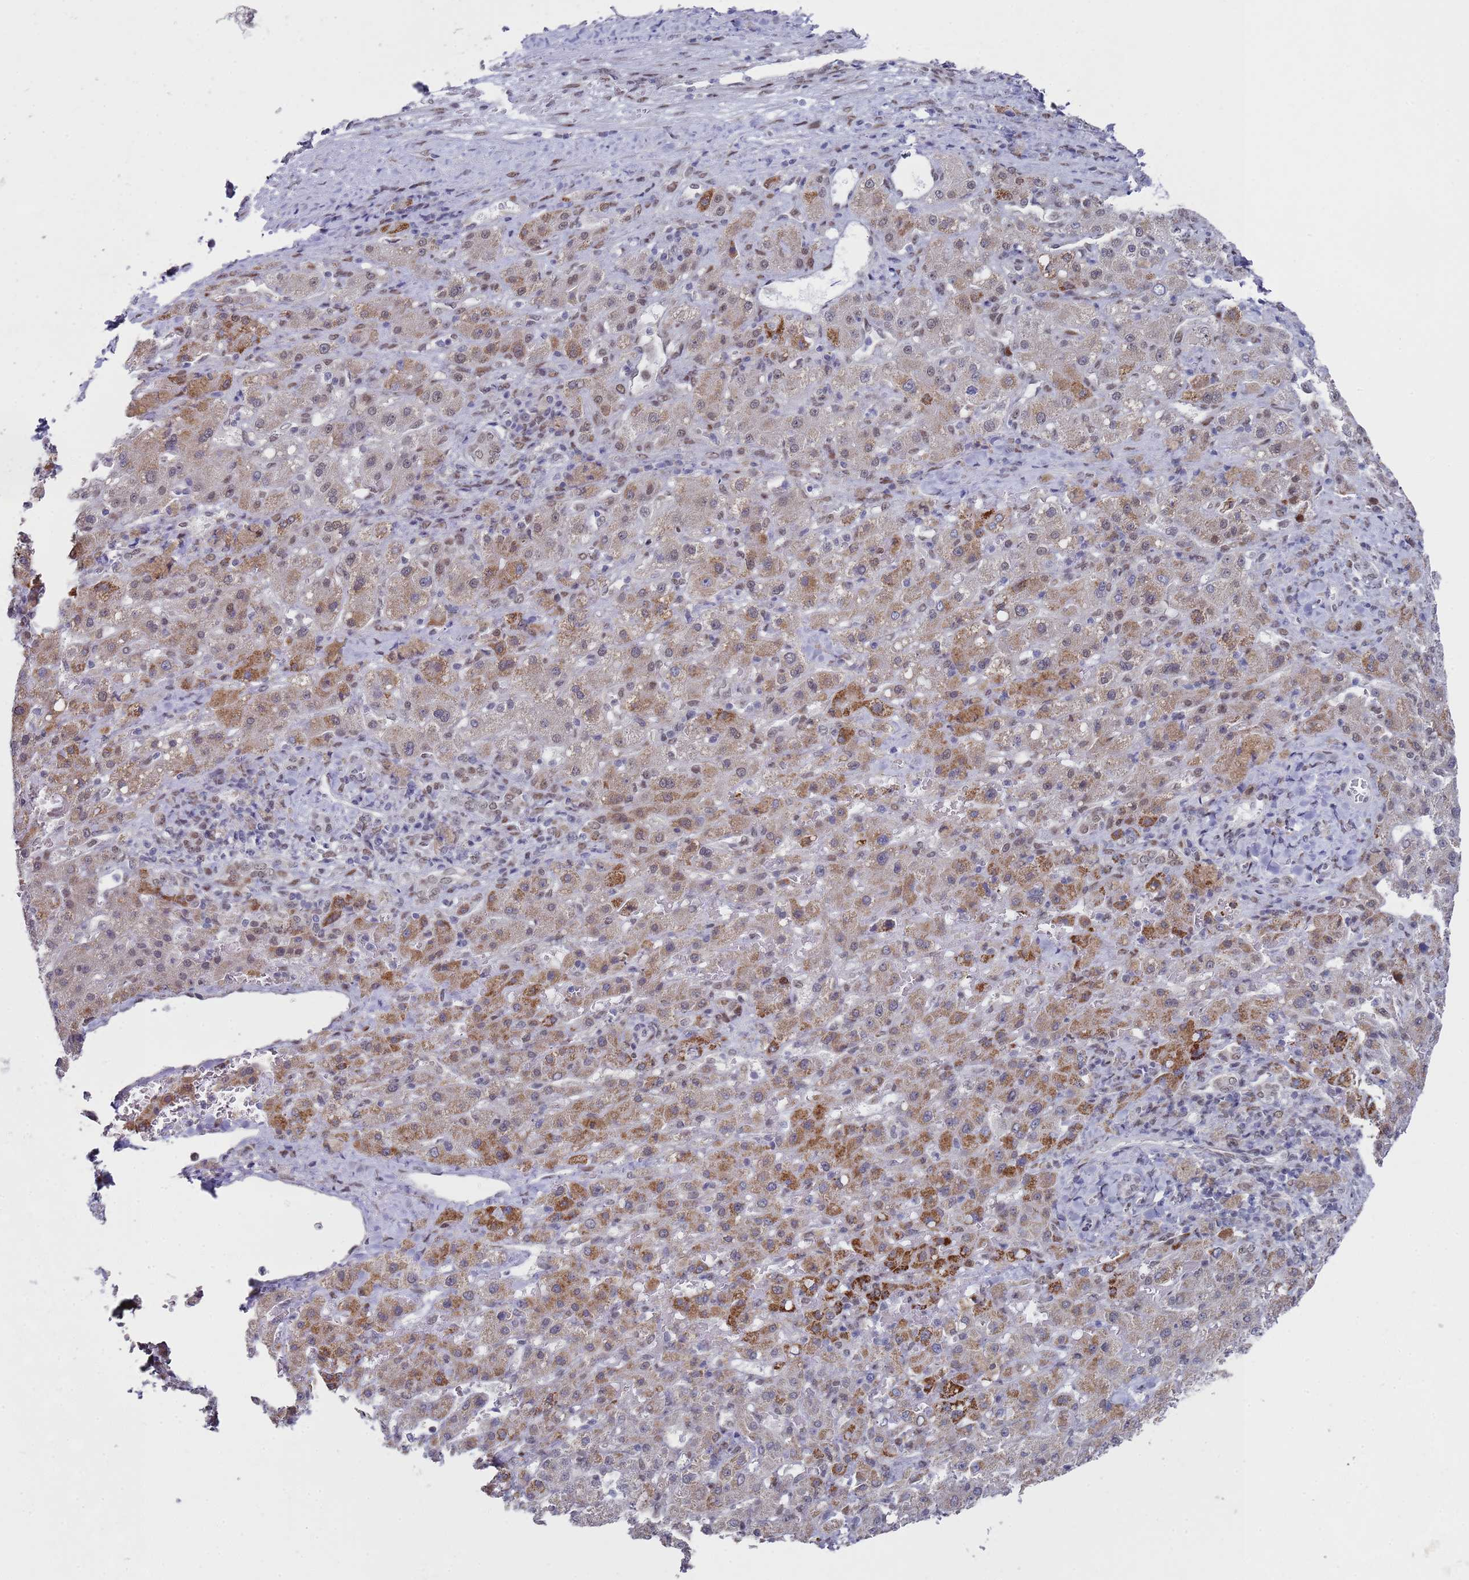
{"staining": {"intensity": "moderate", "quantity": "25%-75%", "location": "cytoplasmic/membranous"}, "tissue": "liver cancer", "cell_type": "Tumor cells", "image_type": "cancer", "snomed": [{"axis": "morphology", "description": "Carcinoma, Hepatocellular, NOS"}, {"axis": "topography", "description": "Liver"}], "caption": "IHC of liver cancer (hepatocellular carcinoma) shows medium levels of moderate cytoplasmic/membranous expression in approximately 25%-75% of tumor cells. The protein of interest is stained brown, and the nuclei are stained in blue (DAB (3,3'-diaminobenzidine) IHC with brightfield microscopy, high magnification).", "gene": "COPS6", "patient": {"sex": "female", "age": 58}}